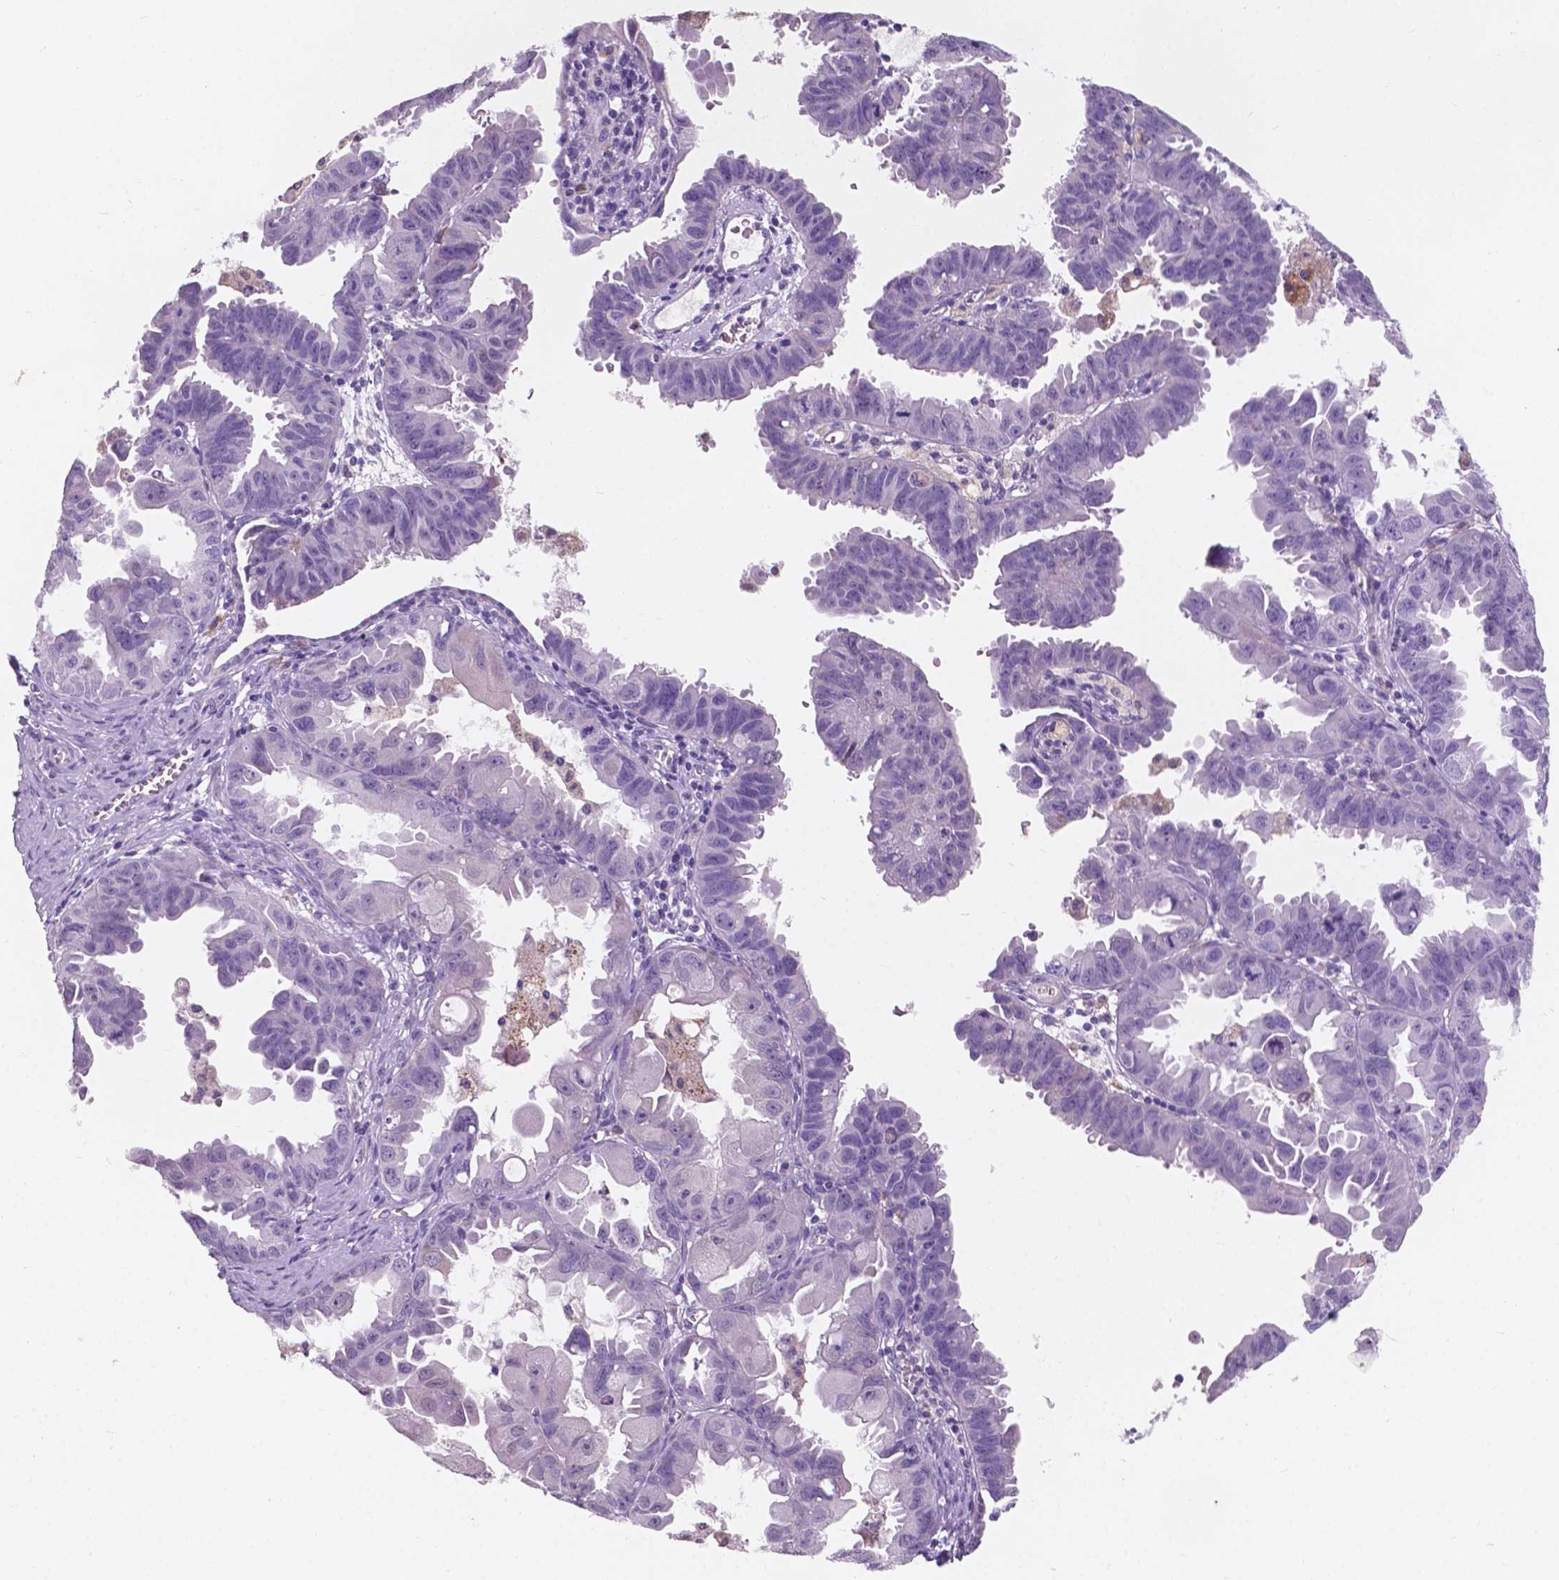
{"staining": {"intensity": "negative", "quantity": "none", "location": "none"}, "tissue": "ovarian cancer", "cell_type": "Tumor cells", "image_type": "cancer", "snomed": [{"axis": "morphology", "description": "Carcinoma, endometroid"}, {"axis": "topography", "description": "Ovary"}], "caption": "Protein analysis of endometroid carcinoma (ovarian) displays no significant staining in tumor cells.", "gene": "IREB2", "patient": {"sex": "female", "age": 85}}